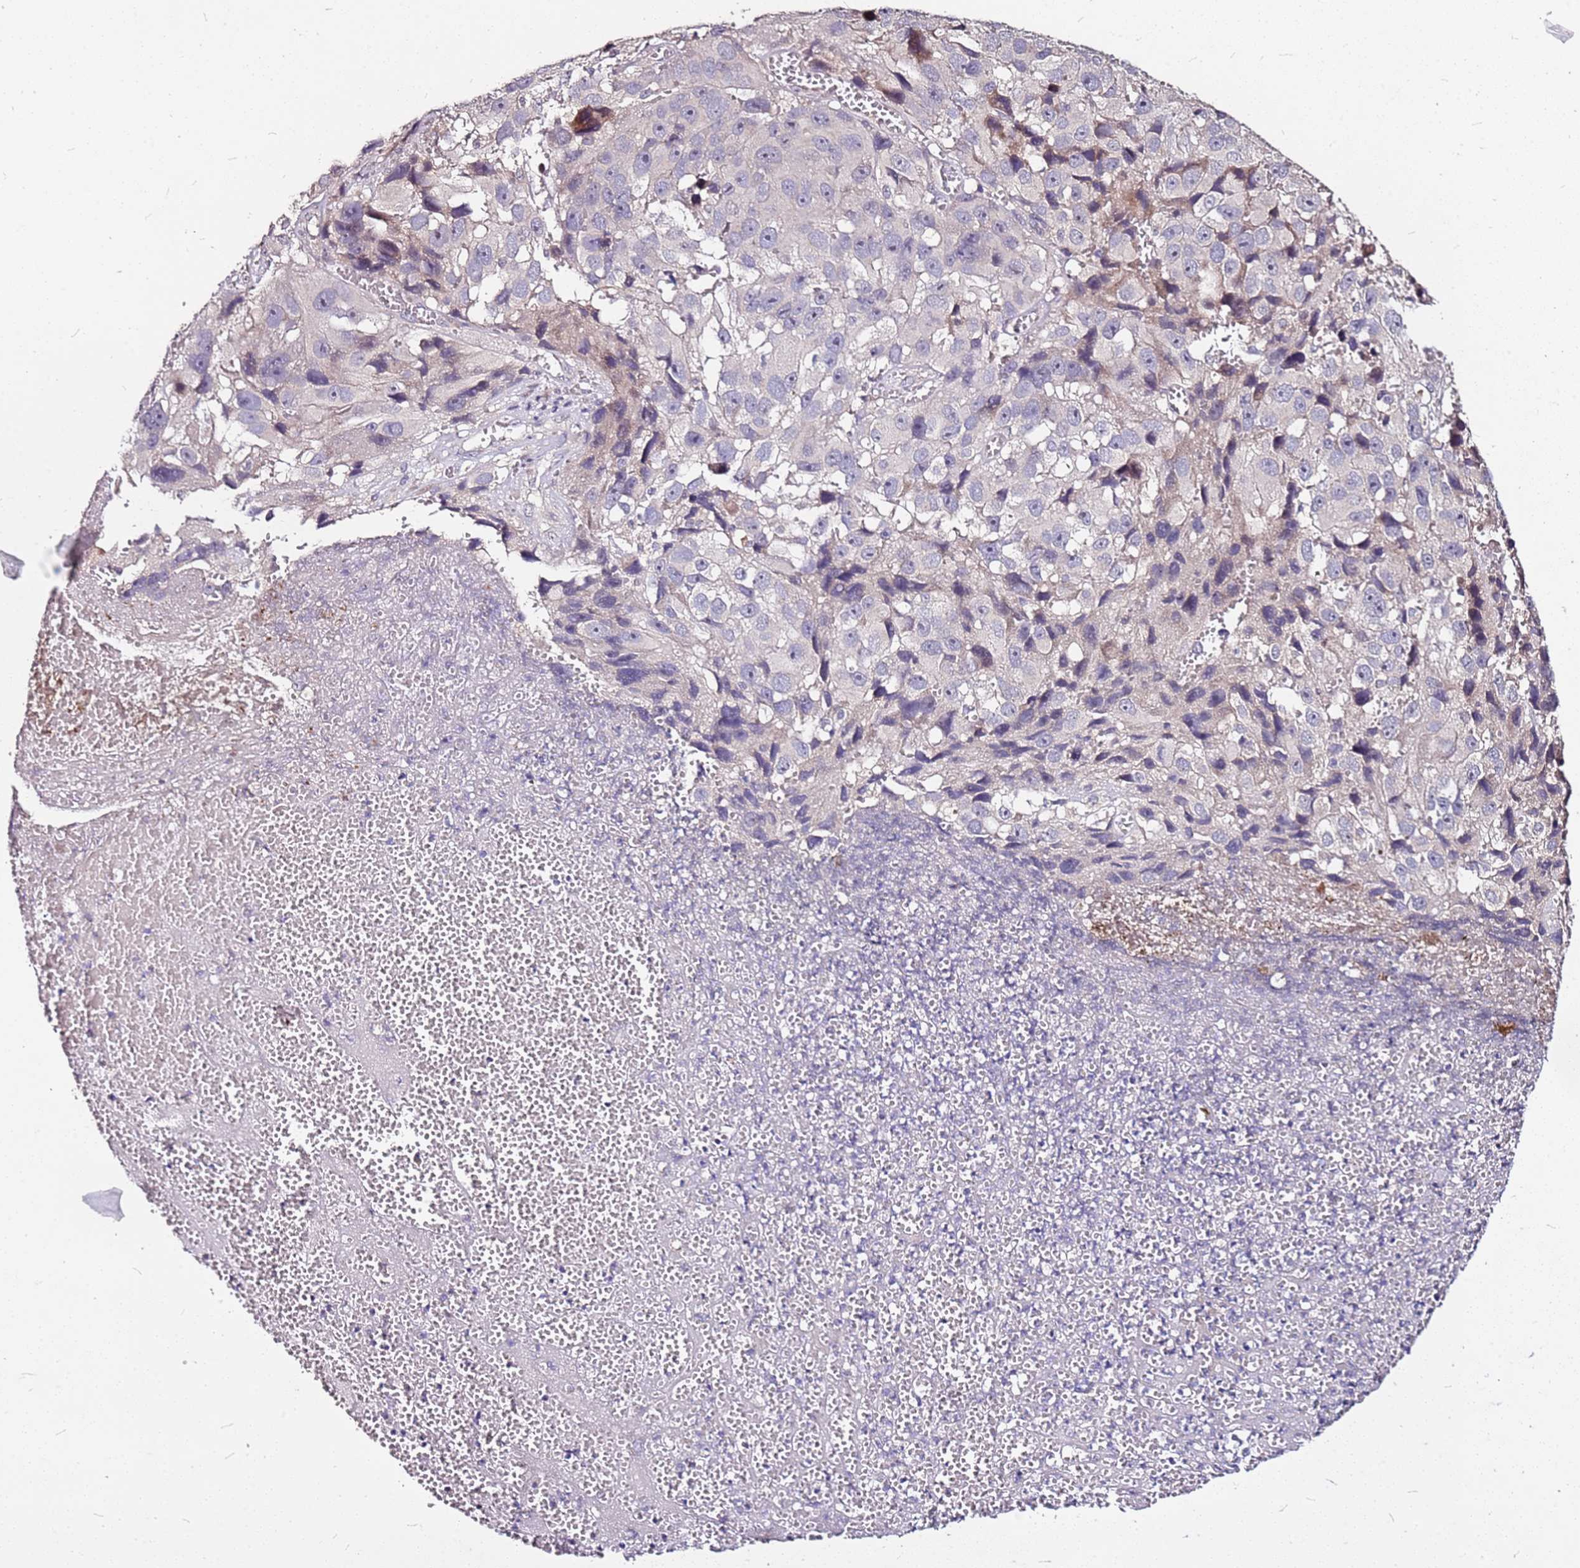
{"staining": {"intensity": "negative", "quantity": "none", "location": "none"}, "tissue": "melanoma", "cell_type": "Tumor cells", "image_type": "cancer", "snomed": [{"axis": "morphology", "description": "Malignant melanoma, NOS"}, {"axis": "topography", "description": "Skin"}], "caption": "A photomicrograph of malignant melanoma stained for a protein shows no brown staining in tumor cells.", "gene": "DCDC2C", "patient": {"sex": "male", "age": 84}}